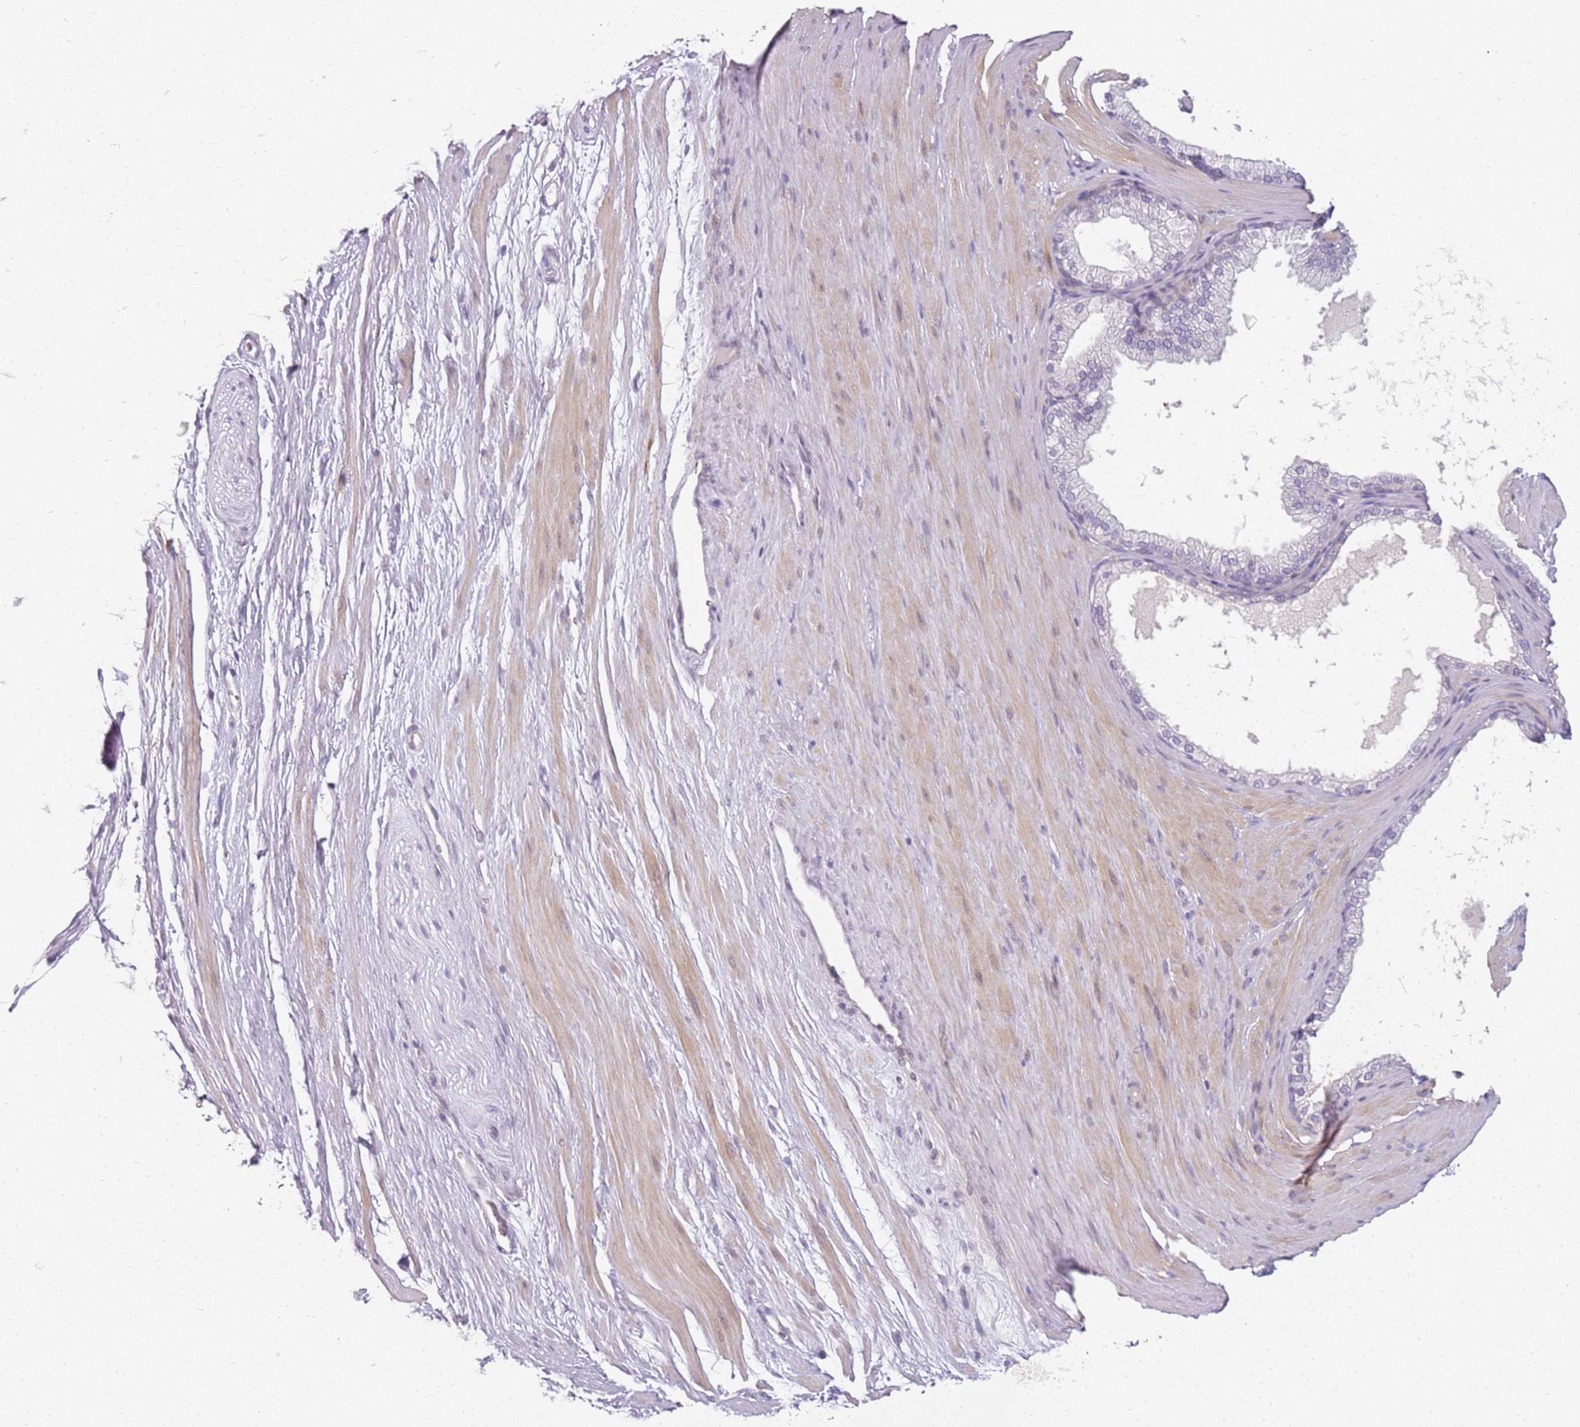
{"staining": {"intensity": "negative", "quantity": "none", "location": "none"}, "tissue": "adipose tissue", "cell_type": "Adipocytes", "image_type": "normal", "snomed": [{"axis": "morphology", "description": "Normal tissue, NOS"}, {"axis": "morphology", "description": "Adenocarcinoma, Low grade"}, {"axis": "topography", "description": "Prostate"}, {"axis": "topography", "description": "Peripheral nerve tissue"}], "caption": "An IHC histopathology image of normal adipose tissue is shown. There is no staining in adipocytes of adipose tissue.", "gene": "DEFB116", "patient": {"sex": "male", "age": 63}}